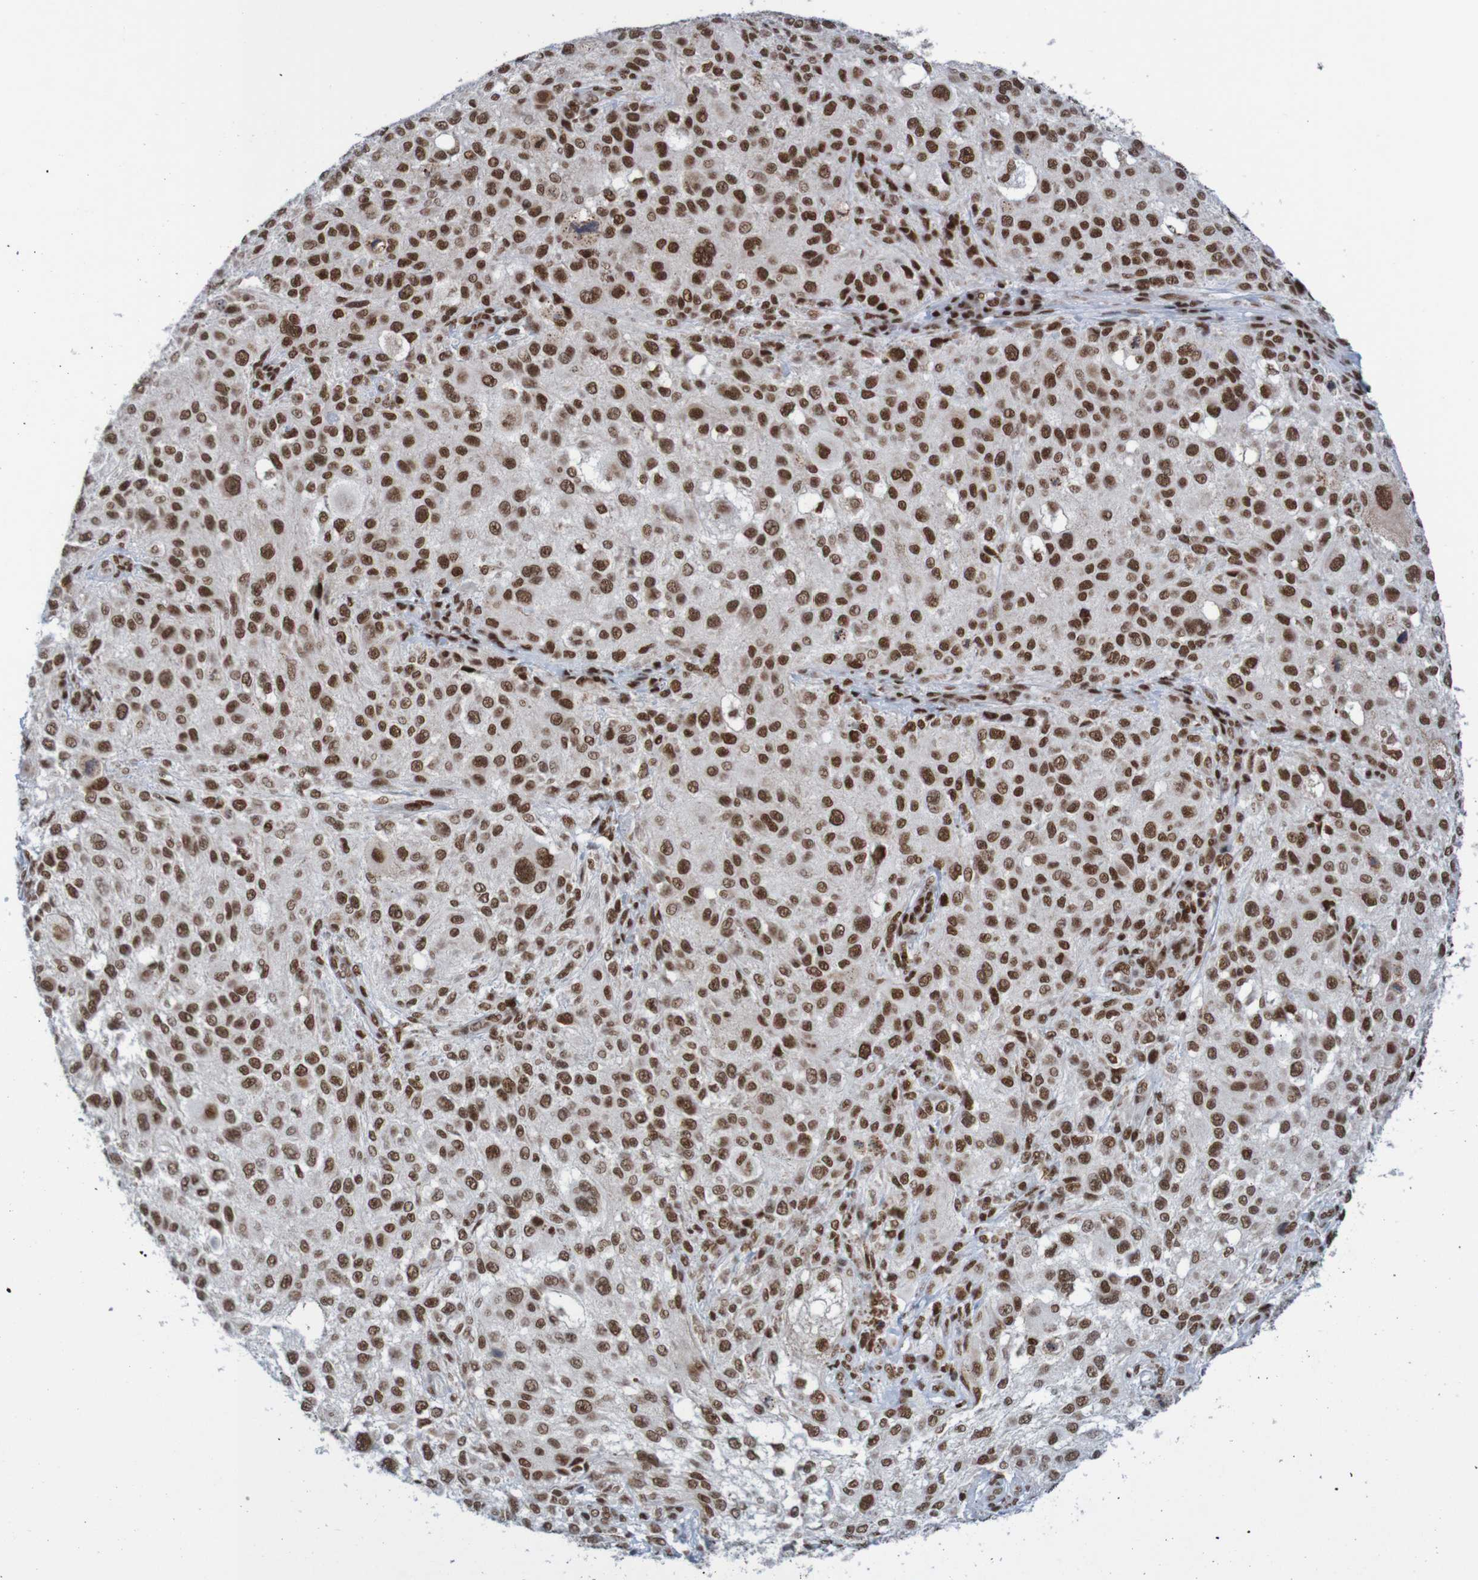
{"staining": {"intensity": "strong", "quantity": ">75%", "location": "nuclear"}, "tissue": "melanoma", "cell_type": "Tumor cells", "image_type": "cancer", "snomed": [{"axis": "morphology", "description": "Necrosis, NOS"}, {"axis": "morphology", "description": "Malignant melanoma, NOS"}, {"axis": "topography", "description": "Skin"}], "caption": "A high-resolution histopathology image shows immunohistochemistry (IHC) staining of malignant melanoma, which shows strong nuclear positivity in about >75% of tumor cells.", "gene": "THRAP3", "patient": {"sex": "female", "age": 87}}